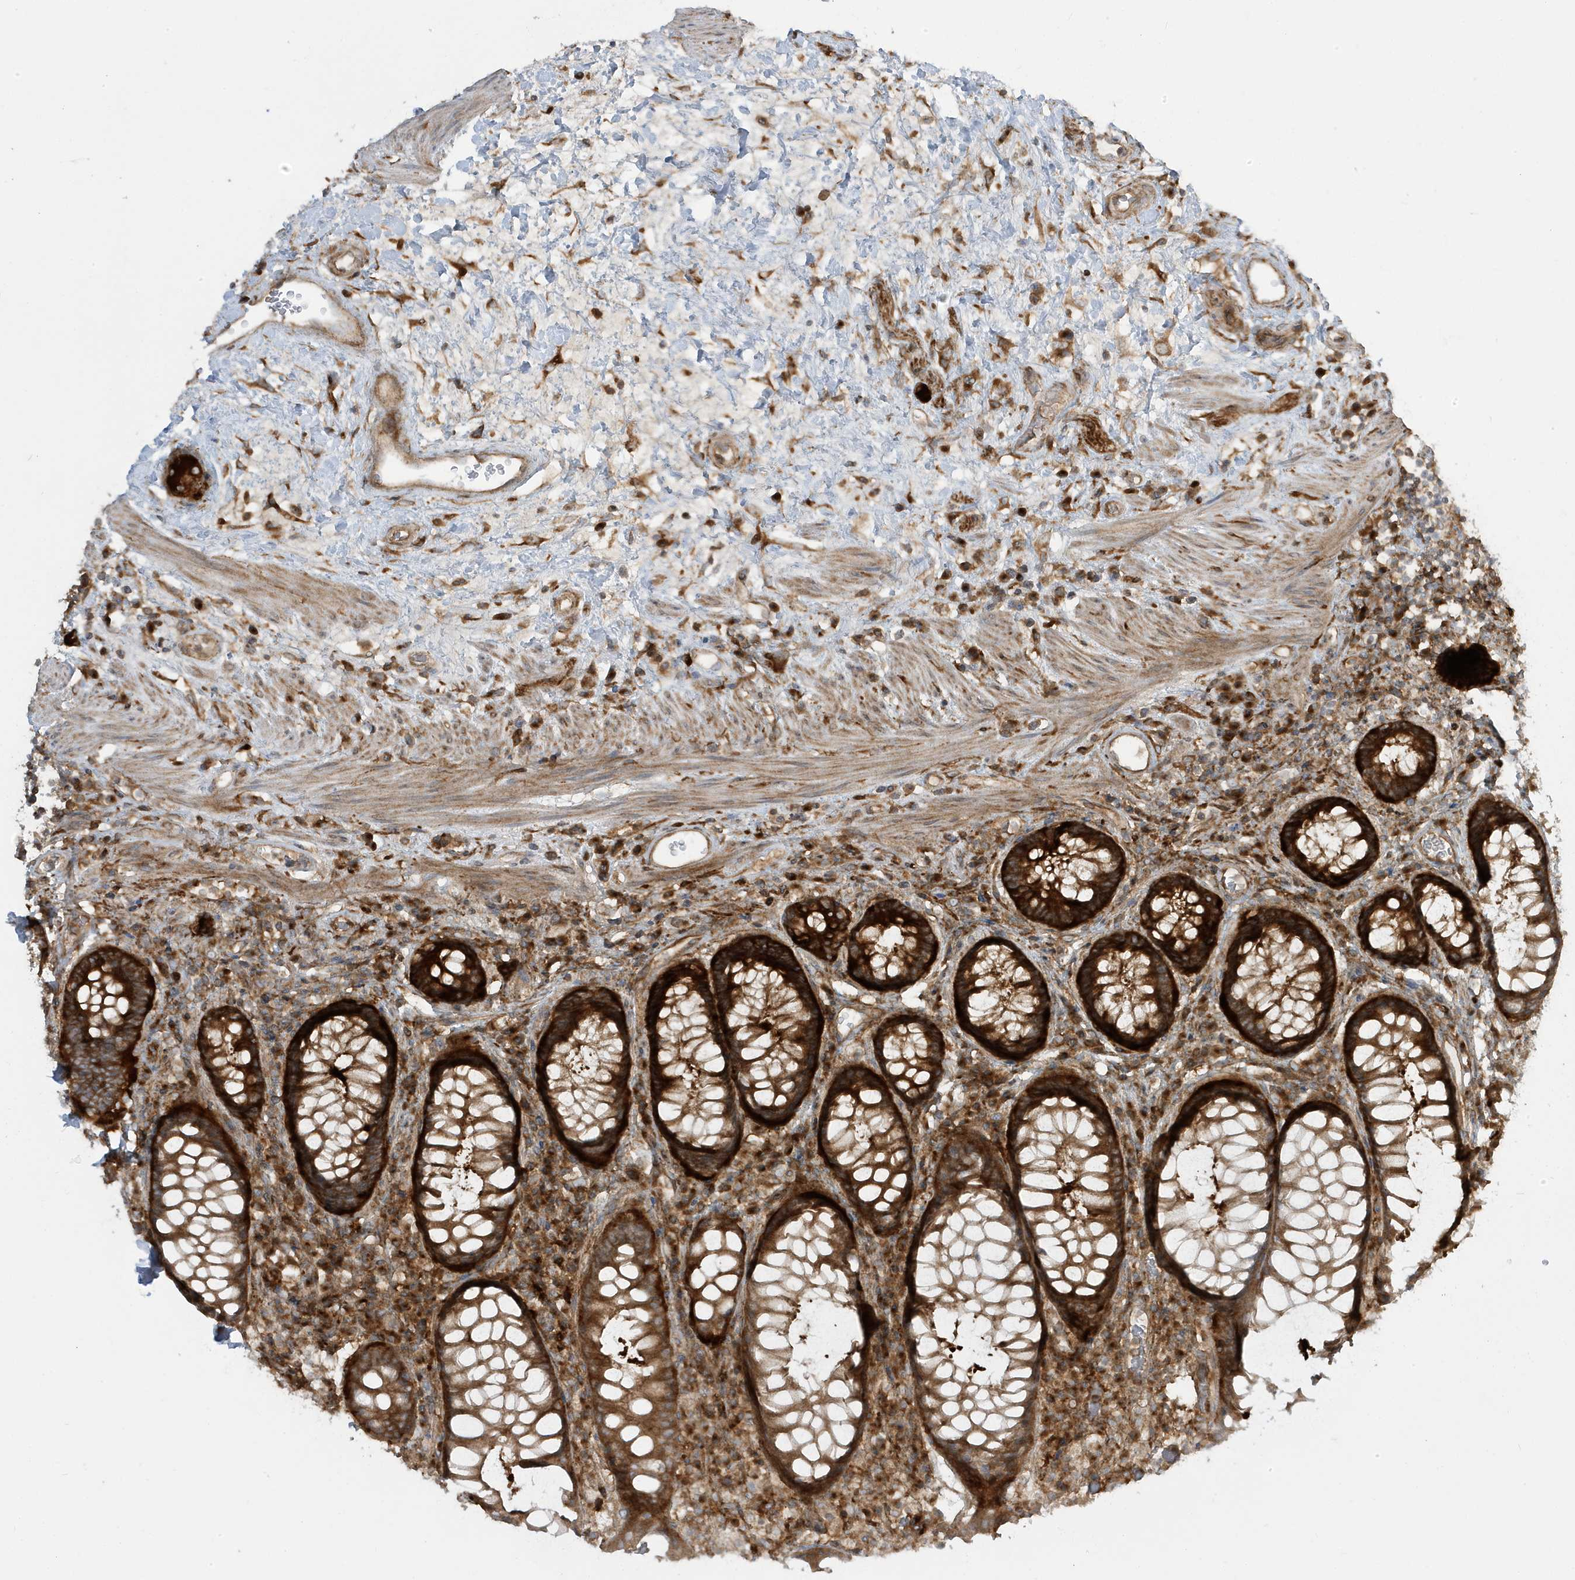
{"staining": {"intensity": "strong", "quantity": ">75%", "location": "cytoplasmic/membranous"}, "tissue": "rectum", "cell_type": "Glandular cells", "image_type": "normal", "snomed": [{"axis": "morphology", "description": "Normal tissue, NOS"}, {"axis": "topography", "description": "Rectum"}], "caption": "Immunohistochemical staining of normal human rectum reveals strong cytoplasmic/membranous protein positivity in about >75% of glandular cells.", "gene": "STAM", "patient": {"sex": "male", "age": 64}}